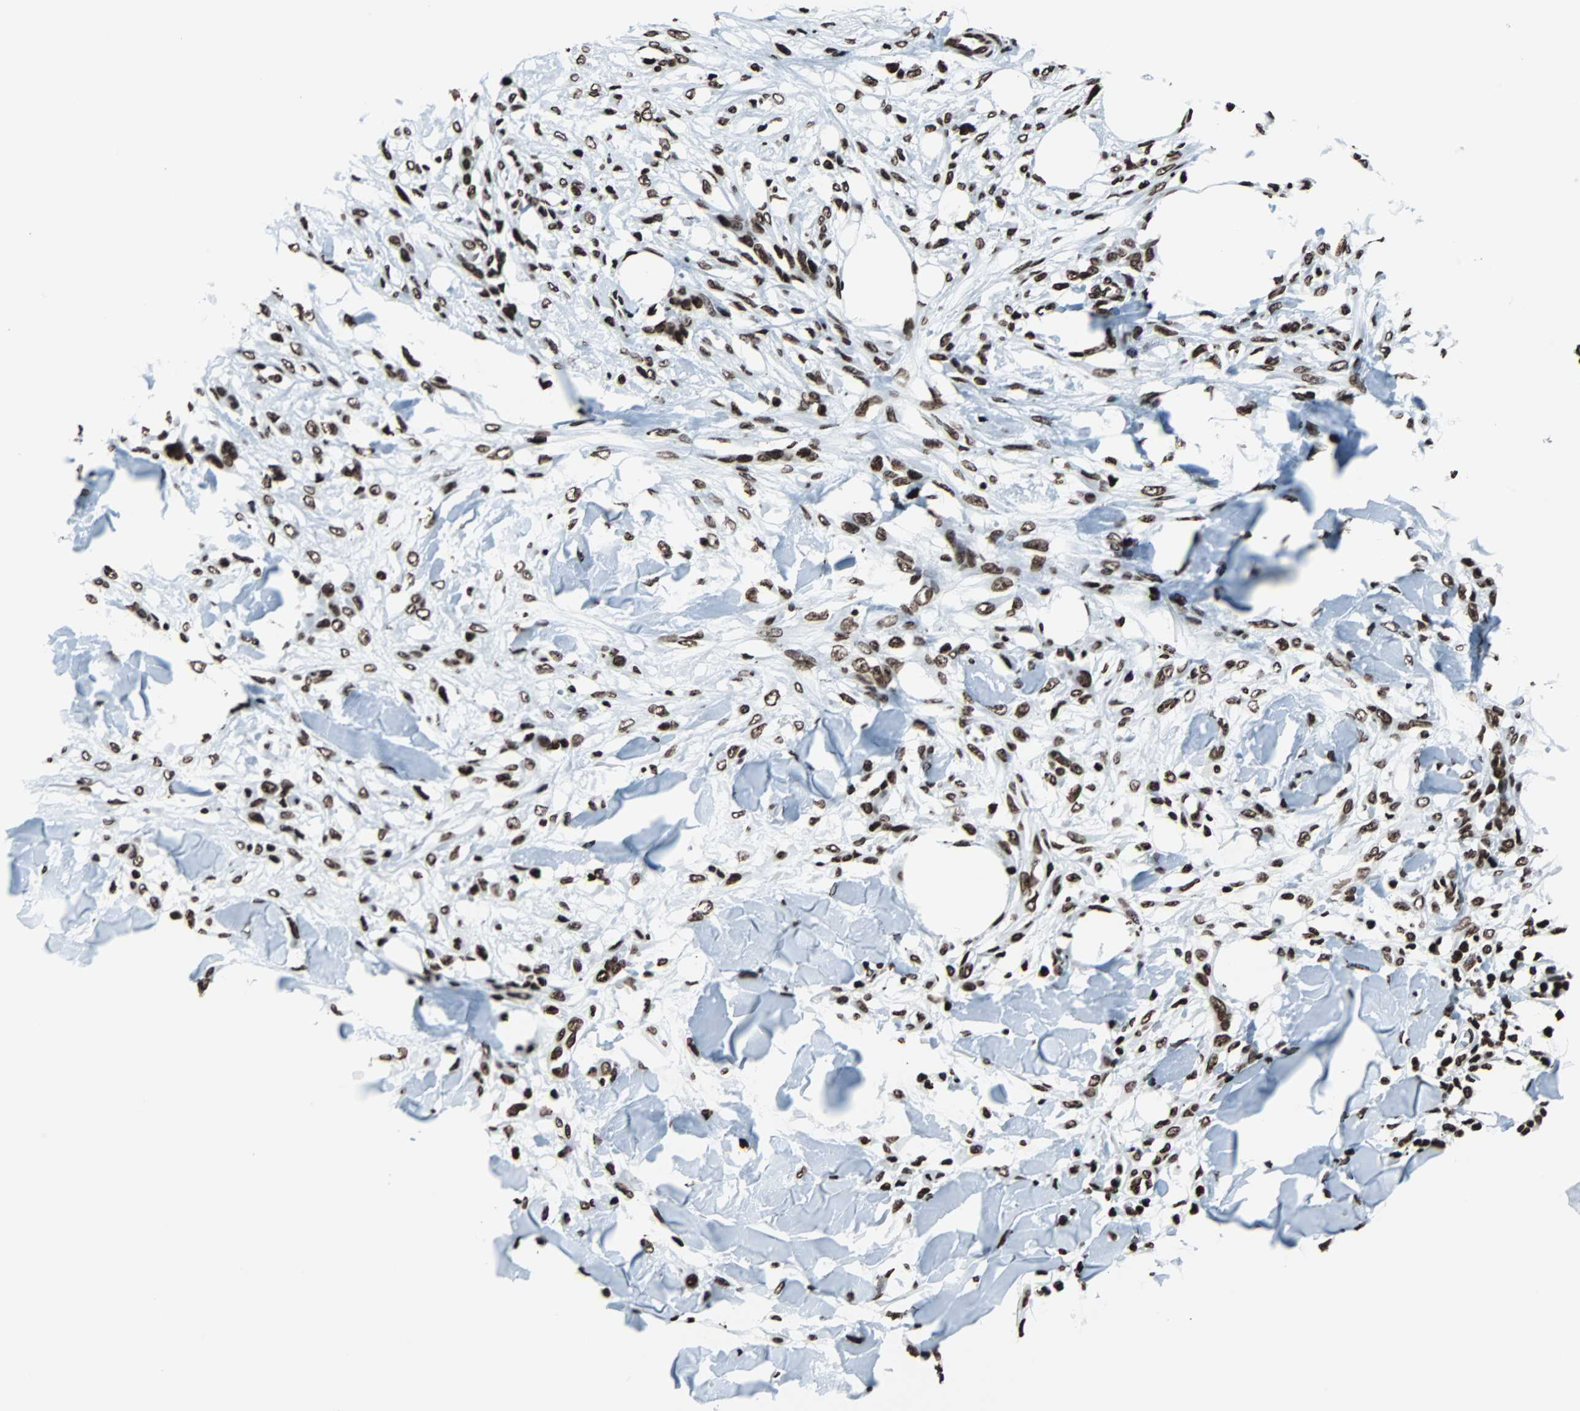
{"staining": {"intensity": "strong", "quantity": ">75%", "location": "nuclear"}, "tissue": "skin cancer", "cell_type": "Tumor cells", "image_type": "cancer", "snomed": [{"axis": "morphology", "description": "Normal tissue, NOS"}, {"axis": "morphology", "description": "Squamous cell carcinoma, NOS"}, {"axis": "topography", "description": "Skin"}], "caption": "Tumor cells exhibit high levels of strong nuclear expression in approximately >75% of cells in skin cancer. The staining is performed using DAB brown chromogen to label protein expression. The nuclei are counter-stained blue using hematoxylin.", "gene": "H2BC18", "patient": {"sex": "female", "age": 59}}